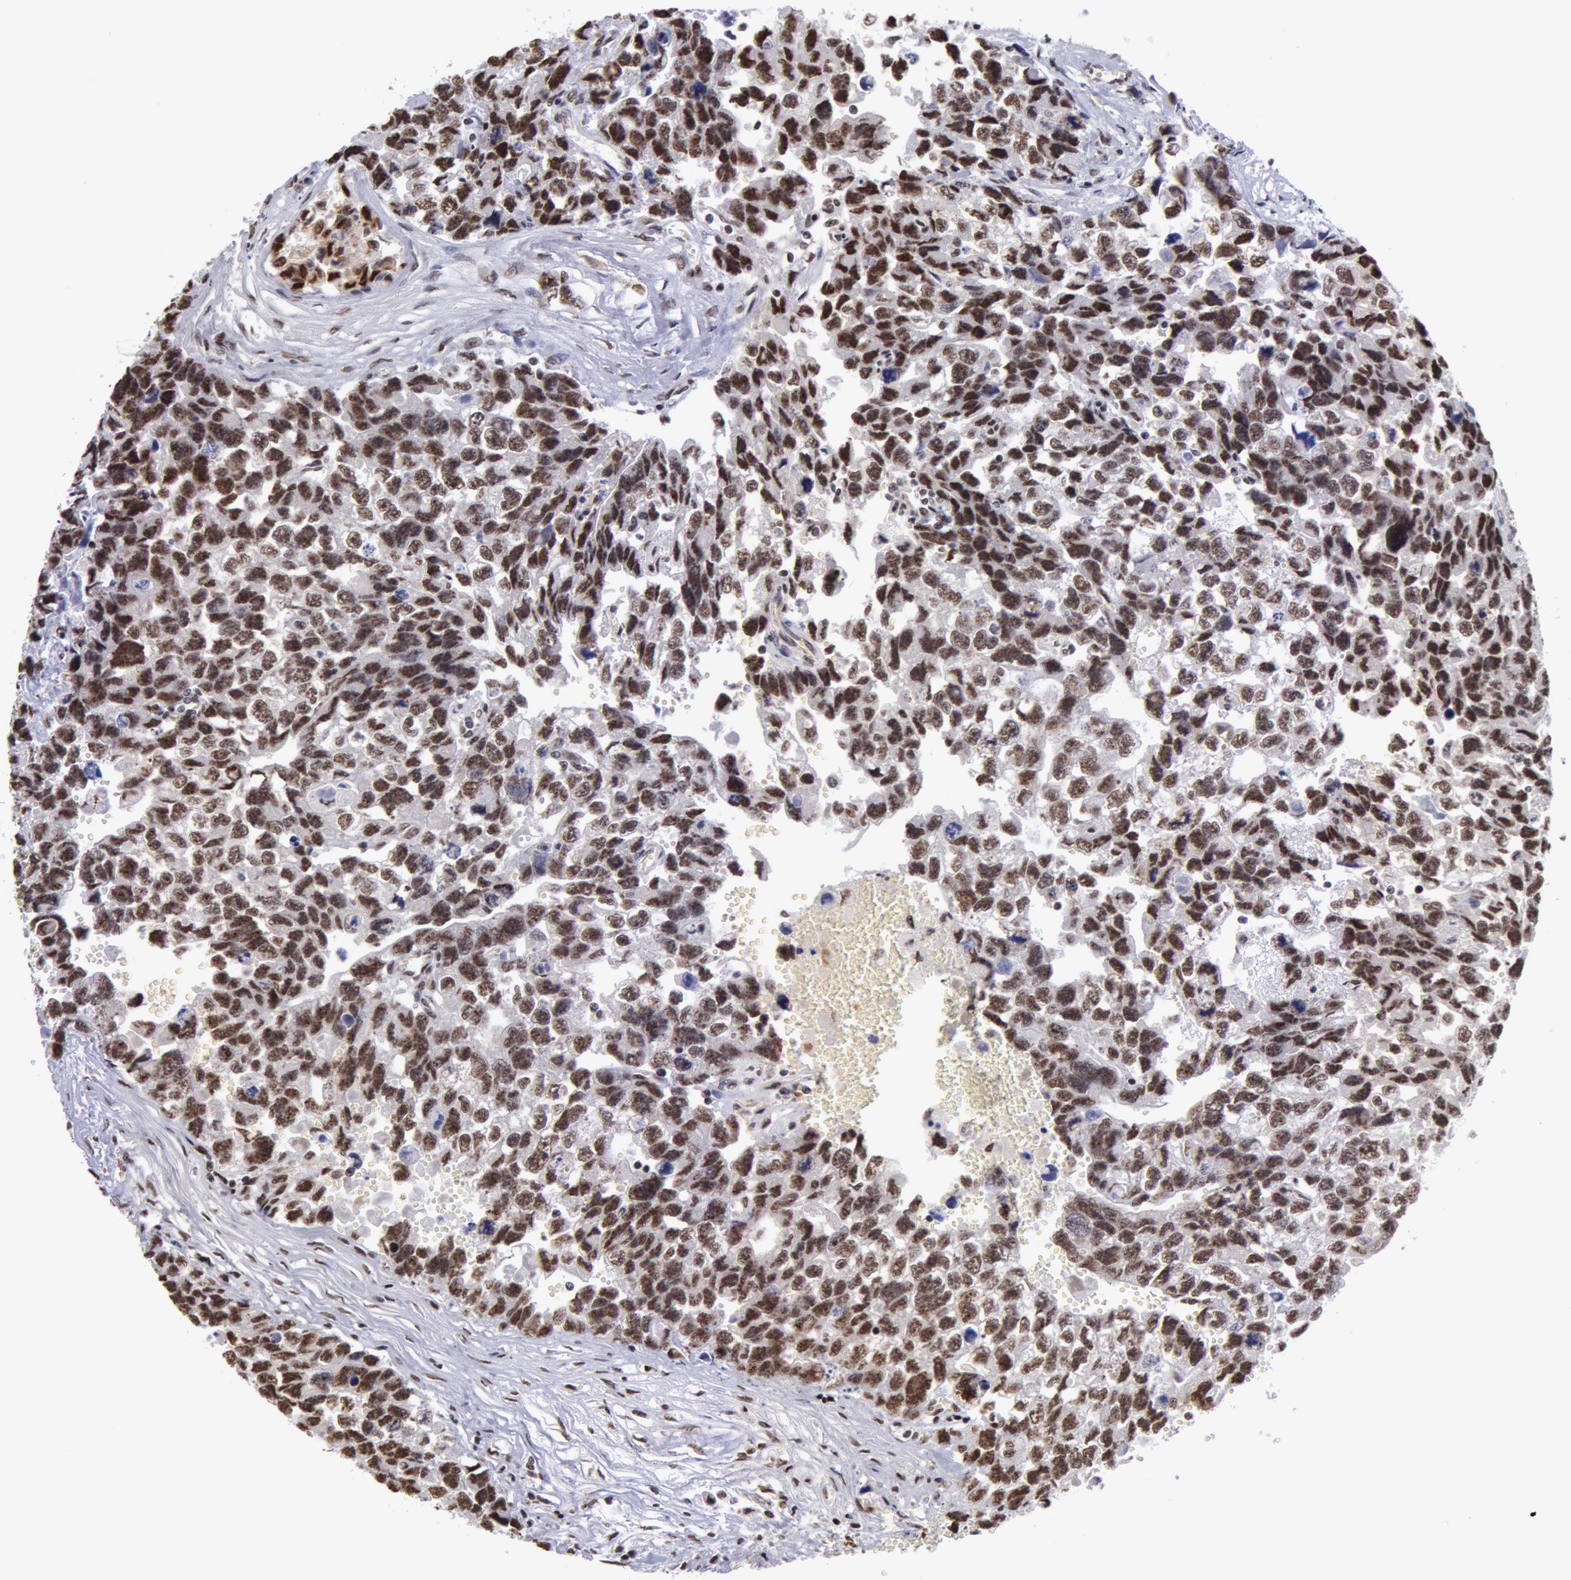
{"staining": {"intensity": "moderate", "quantity": "25%-75%", "location": "nuclear"}, "tissue": "testis cancer", "cell_type": "Tumor cells", "image_type": "cancer", "snomed": [{"axis": "morphology", "description": "Carcinoma, Embryonal, NOS"}, {"axis": "topography", "description": "Testis"}], "caption": "Tumor cells display medium levels of moderate nuclear staining in about 25%-75% of cells in testis cancer (embryonal carcinoma).", "gene": "VRTN", "patient": {"sex": "male", "age": 31}}